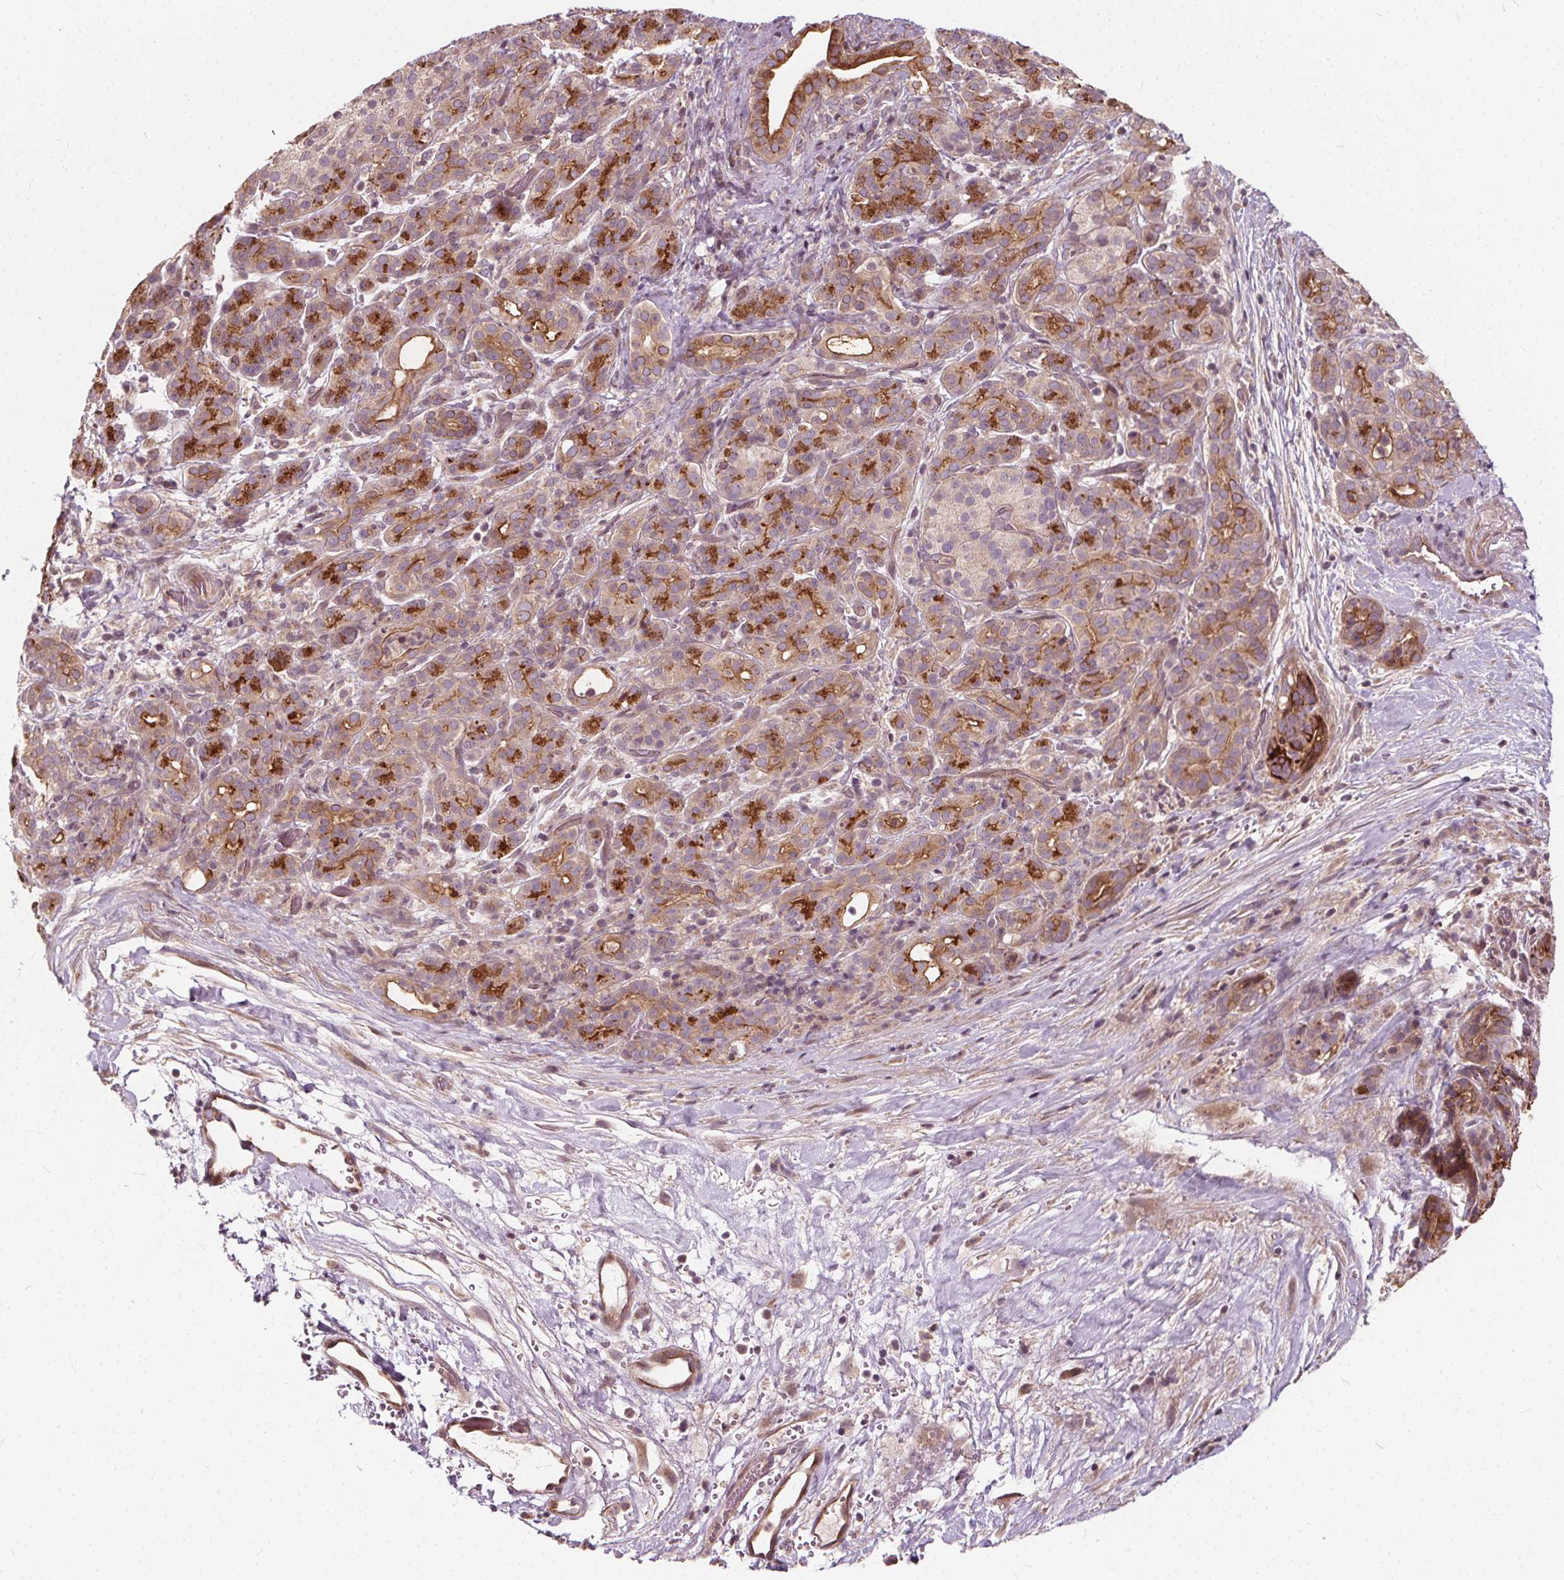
{"staining": {"intensity": "moderate", "quantity": ">75%", "location": "cytoplasmic/membranous"}, "tissue": "pancreatic cancer", "cell_type": "Tumor cells", "image_type": "cancer", "snomed": [{"axis": "morphology", "description": "Adenocarcinoma, NOS"}, {"axis": "topography", "description": "Pancreas"}], "caption": "Tumor cells exhibit medium levels of moderate cytoplasmic/membranous positivity in about >75% of cells in pancreatic cancer (adenocarcinoma).", "gene": "INPP5E", "patient": {"sex": "male", "age": 44}}